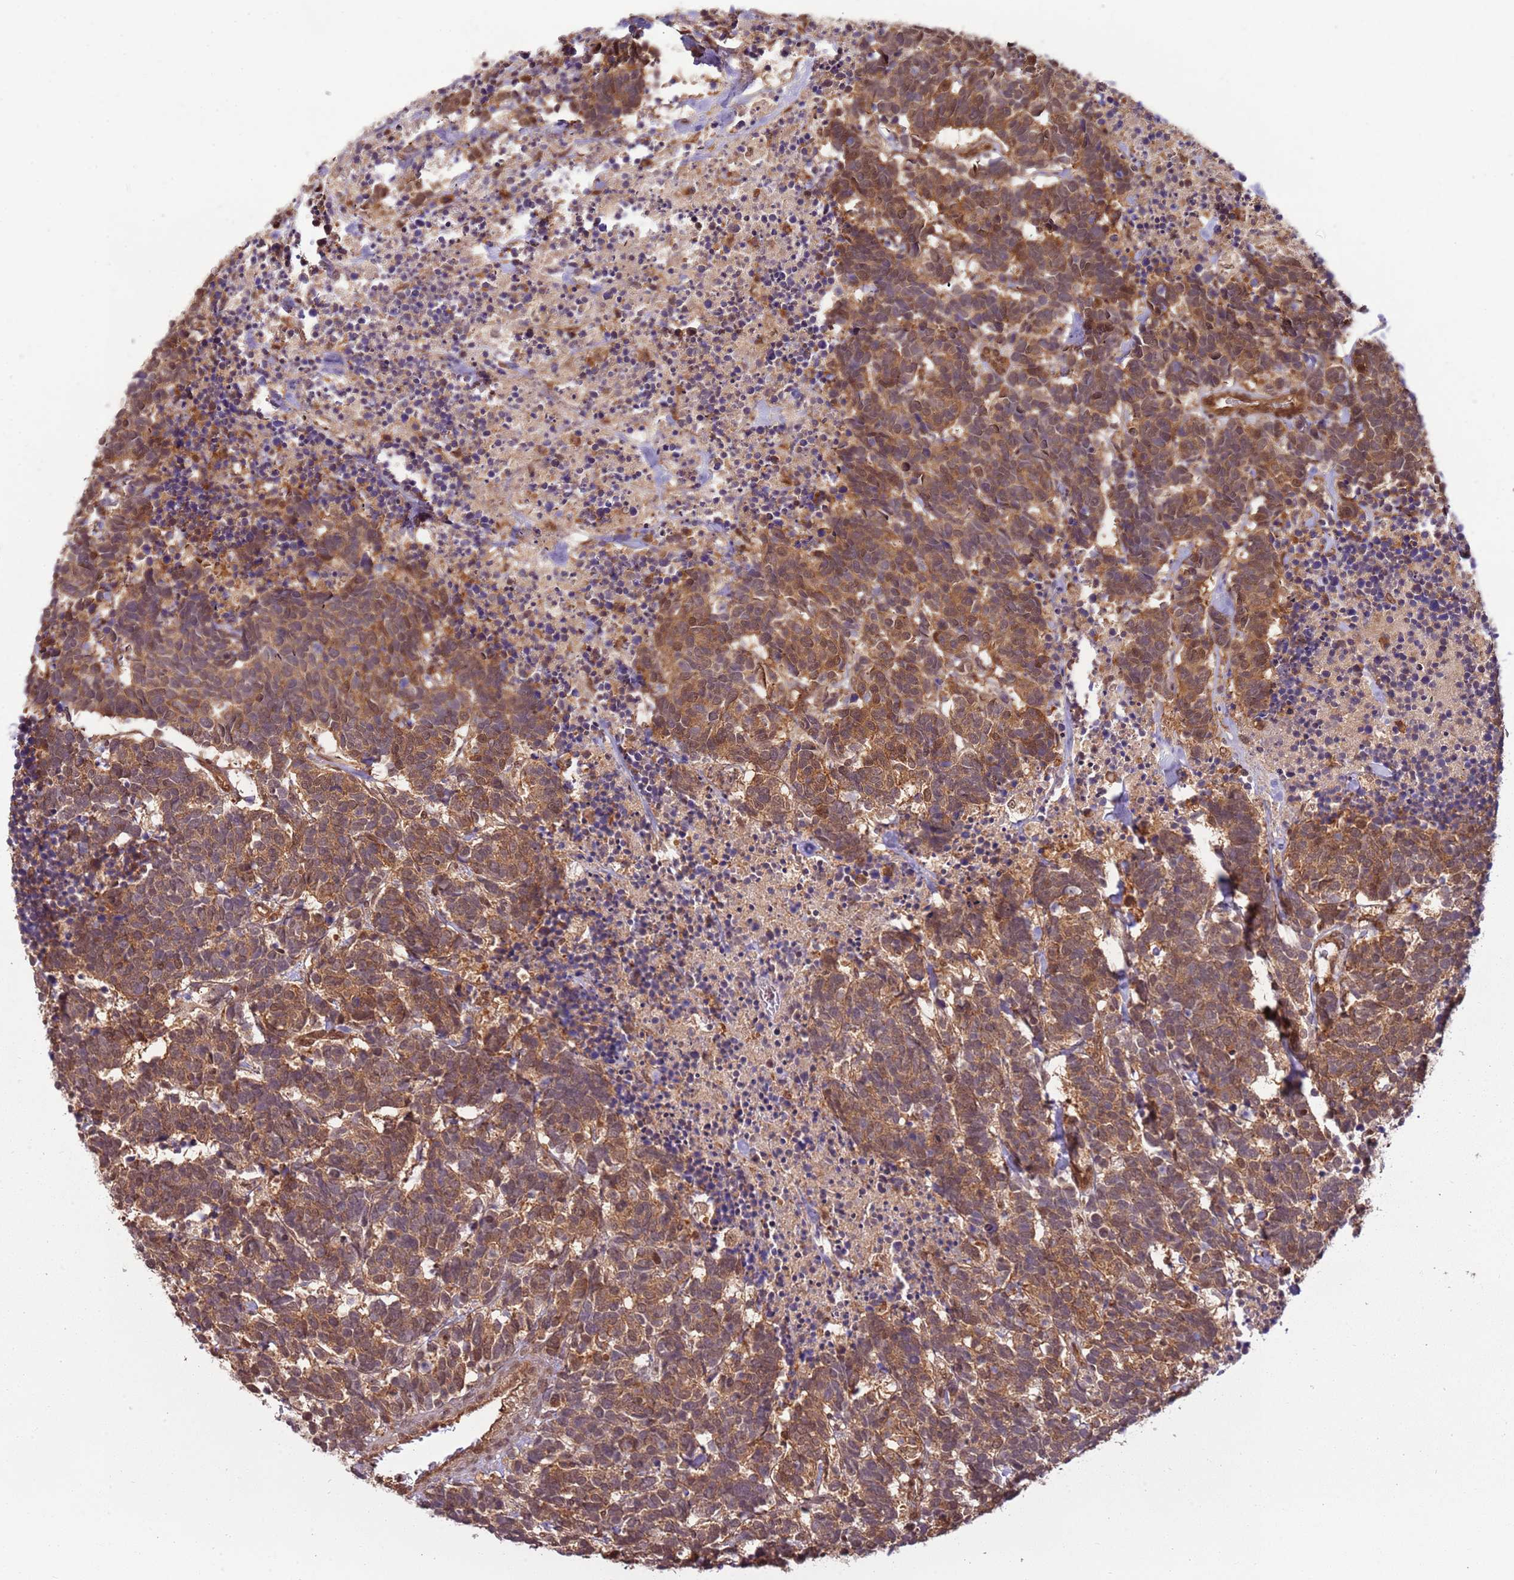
{"staining": {"intensity": "moderate", "quantity": ">75%", "location": "cytoplasmic/membranous"}, "tissue": "carcinoid", "cell_type": "Tumor cells", "image_type": "cancer", "snomed": [{"axis": "morphology", "description": "Carcinoma, NOS"}, {"axis": "morphology", "description": "Carcinoid, malignant, NOS"}, {"axis": "topography", "description": "Urinary bladder"}], "caption": "Immunohistochemistry of carcinoid (malignant) shows medium levels of moderate cytoplasmic/membranous expression in about >75% of tumor cells.", "gene": "PGLS", "patient": {"sex": "male", "age": 57}}